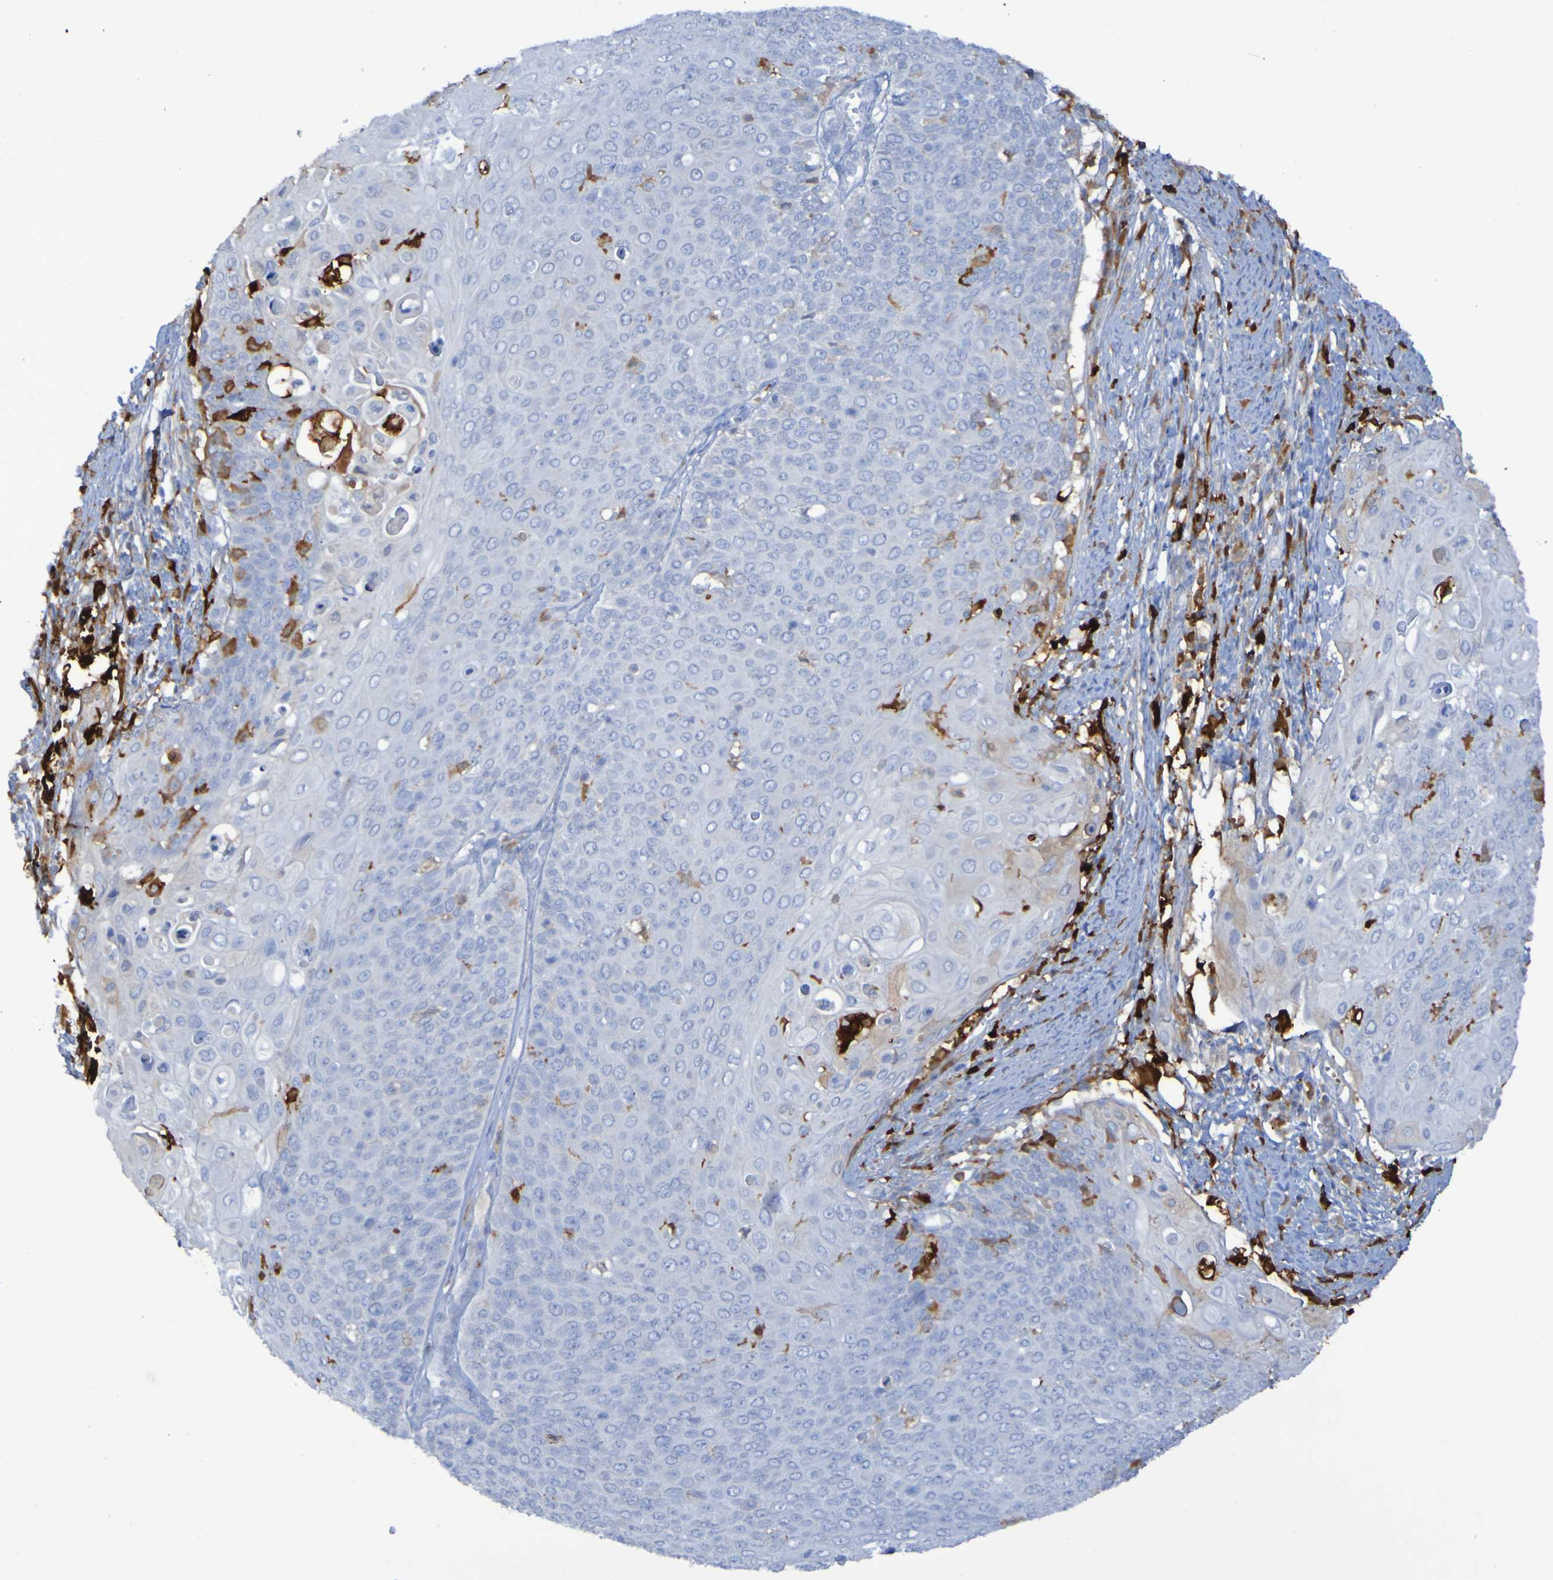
{"staining": {"intensity": "moderate", "quantity": "<25%", "location": "cytoplasmic/membranous"}, "tissue": "cervical cancer", "cell_type": "Tumor cells", "image_type": "cancer", "snomed": [{"axis": "morphology", "description": "Squamous cell carcinoma, NOS"}, {"axis": "topography", "description": "Cervix"}], "caption": "Brown immunohistochemical staining in cervical cancer exhibits moderate cytoplasmic/membranous positivity in about <25% of tumor cells. (DAB (3,3'-diaminobenzidine) = brown stain, brightfield microscopy at high magnification).", "gene": "MPPE1", "patient": {"sex": "female", "age": 39}}